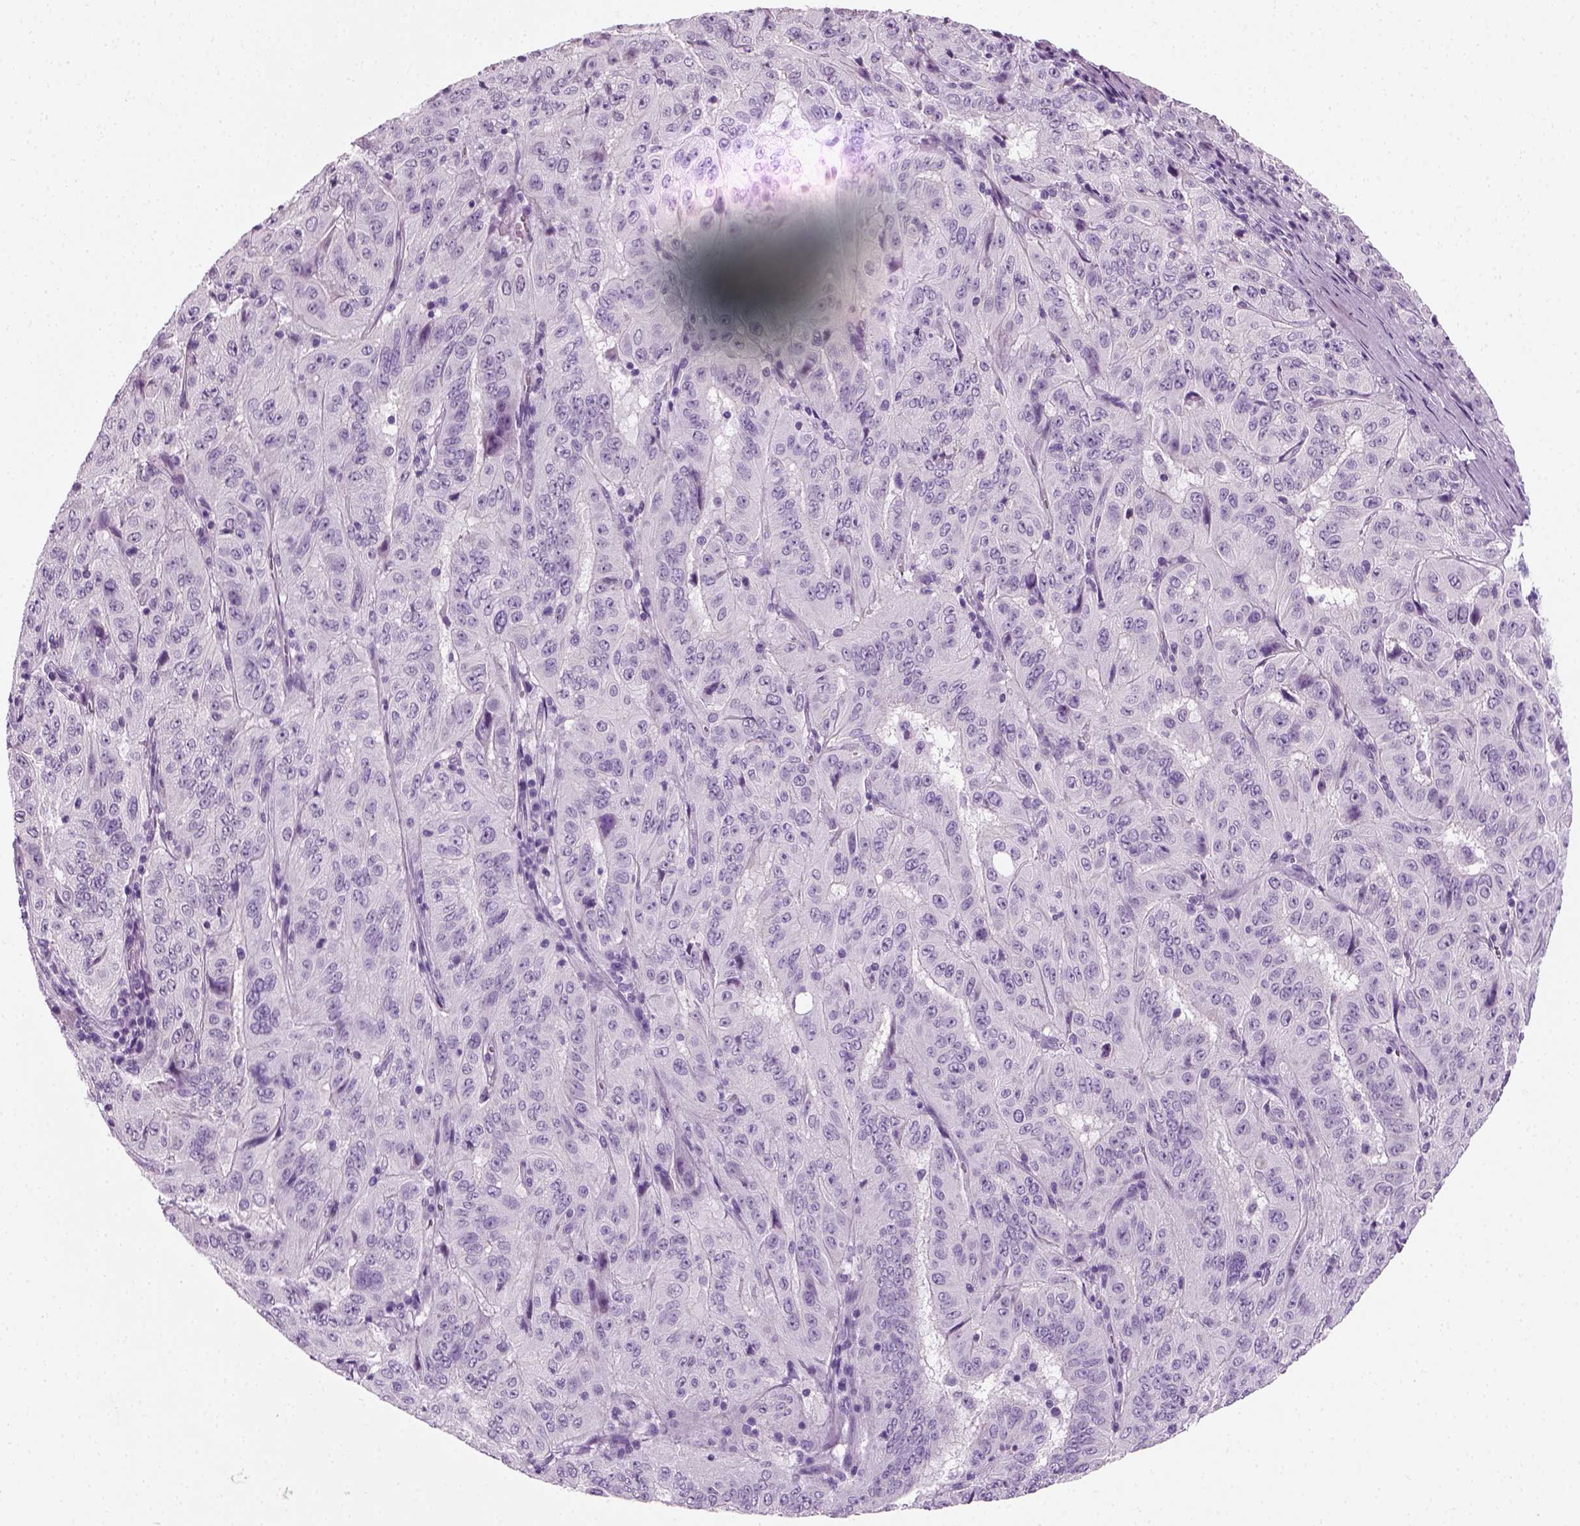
{"staining": {"intensity": "negative", "quantity": "none", "location": "none"}, "tissue": "pancreatic cancer", "cell_type": "Tumor cells", "image_type": "cancer", "snomed": [{"axis": "morphology", "description": "Adenocarcinoma, NOS"}, {"axis": "topography", "description": "Pancreas"}], "caption": "DAB immunohistochemical staining of pancreatic cancer (adenocarcinoma) demonstrates no significant positivity in tumor cells.", "gene": "SPATA31E1", "patient": {"sex": "male", "age": 63}}